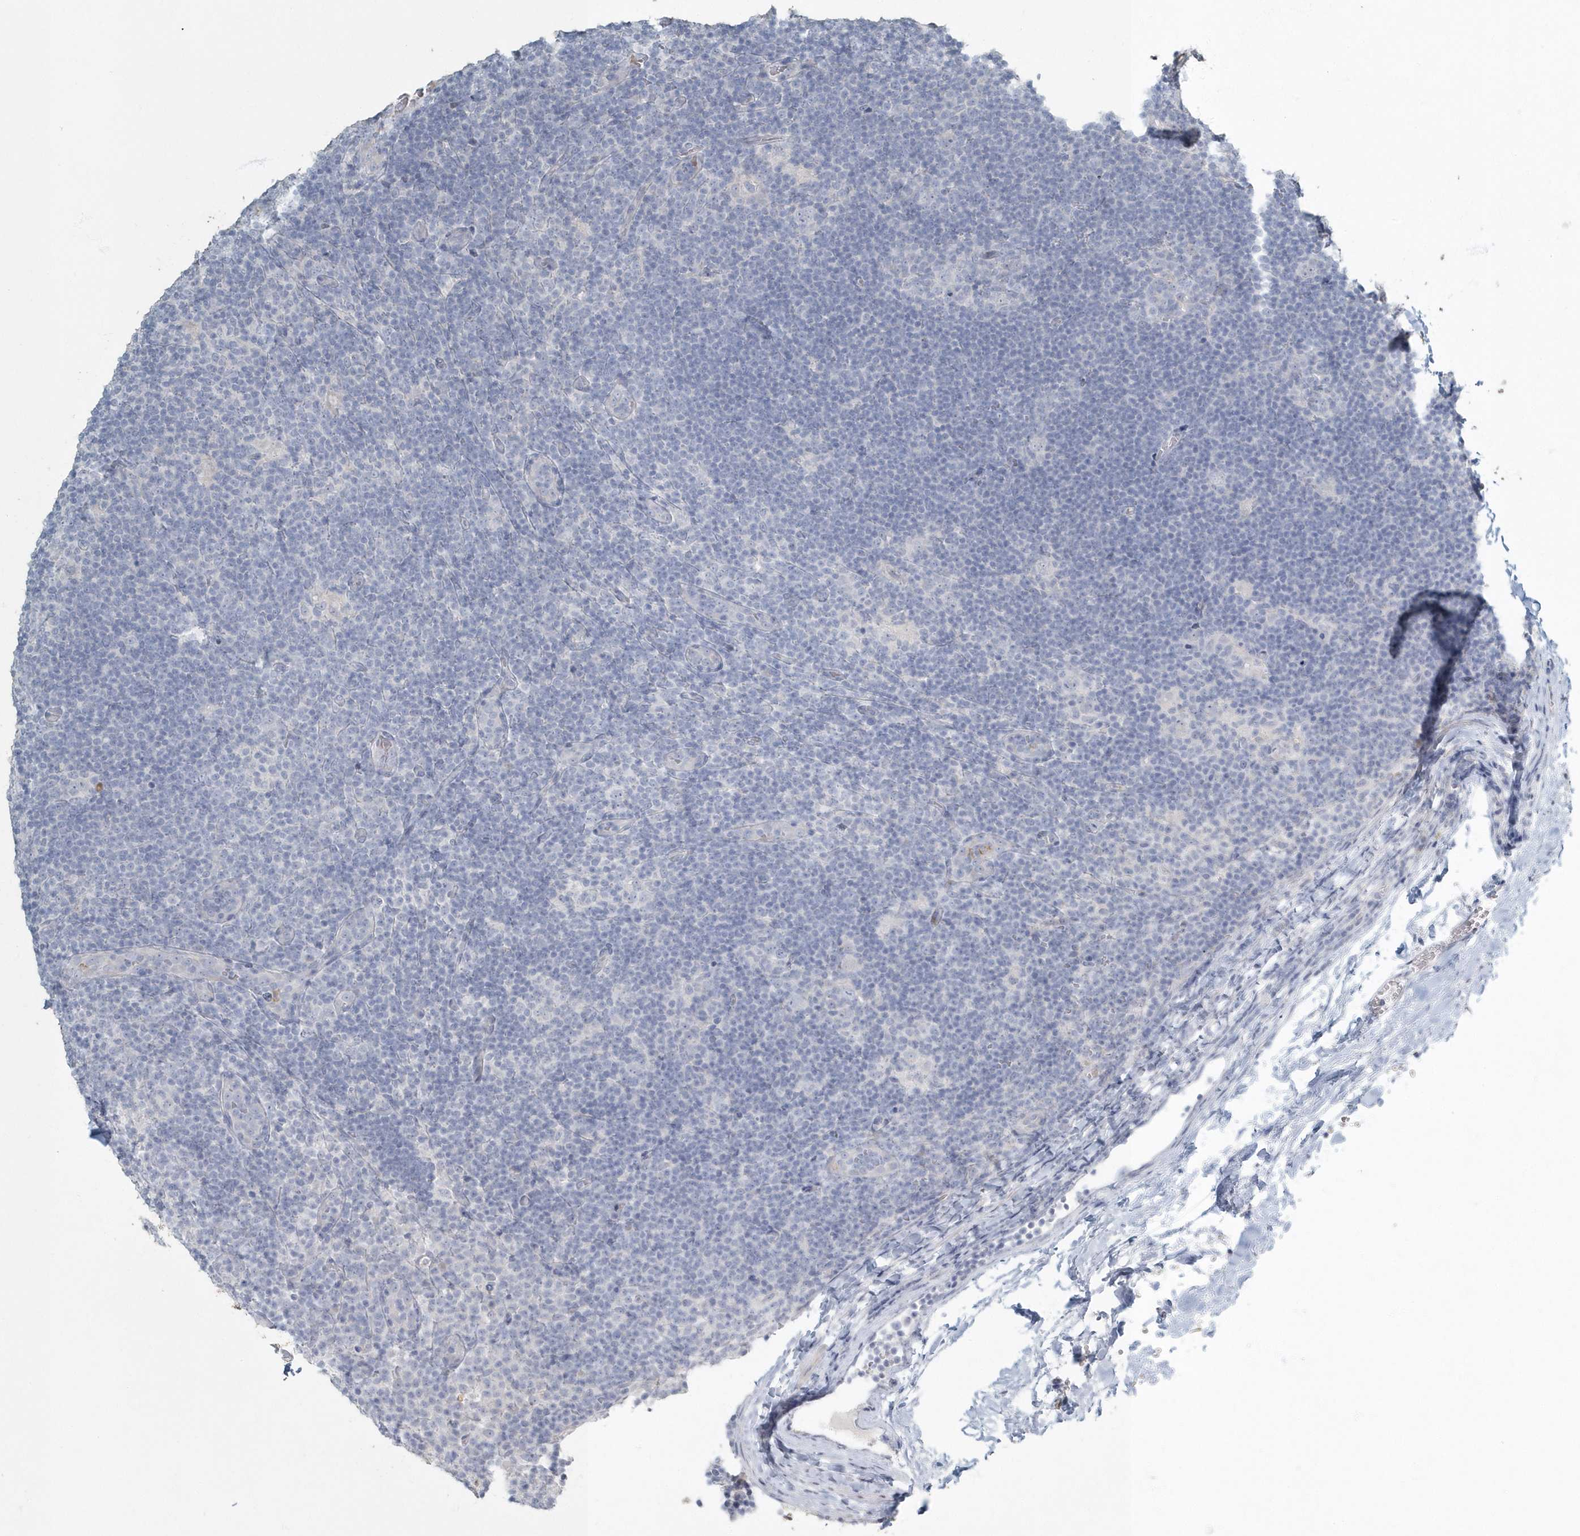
{"staining": {"intensity": "negative", "quantity": "none", "location": "none"}, "tissue": "lymphoma", "cell_type": "Tumor cells", "image_type": "cancer", "snomed": [{"axis": "morphology", "description": "Hodgkin's disease, NOS"}, {"axis": "topography", "description": "Lymph node"}], "caption": "Immunohistochemistry of lymphoma demonstrates no staining in tumor cells.", "gene": "MYOT", "patient": {"sex": "female", "age": 57}}